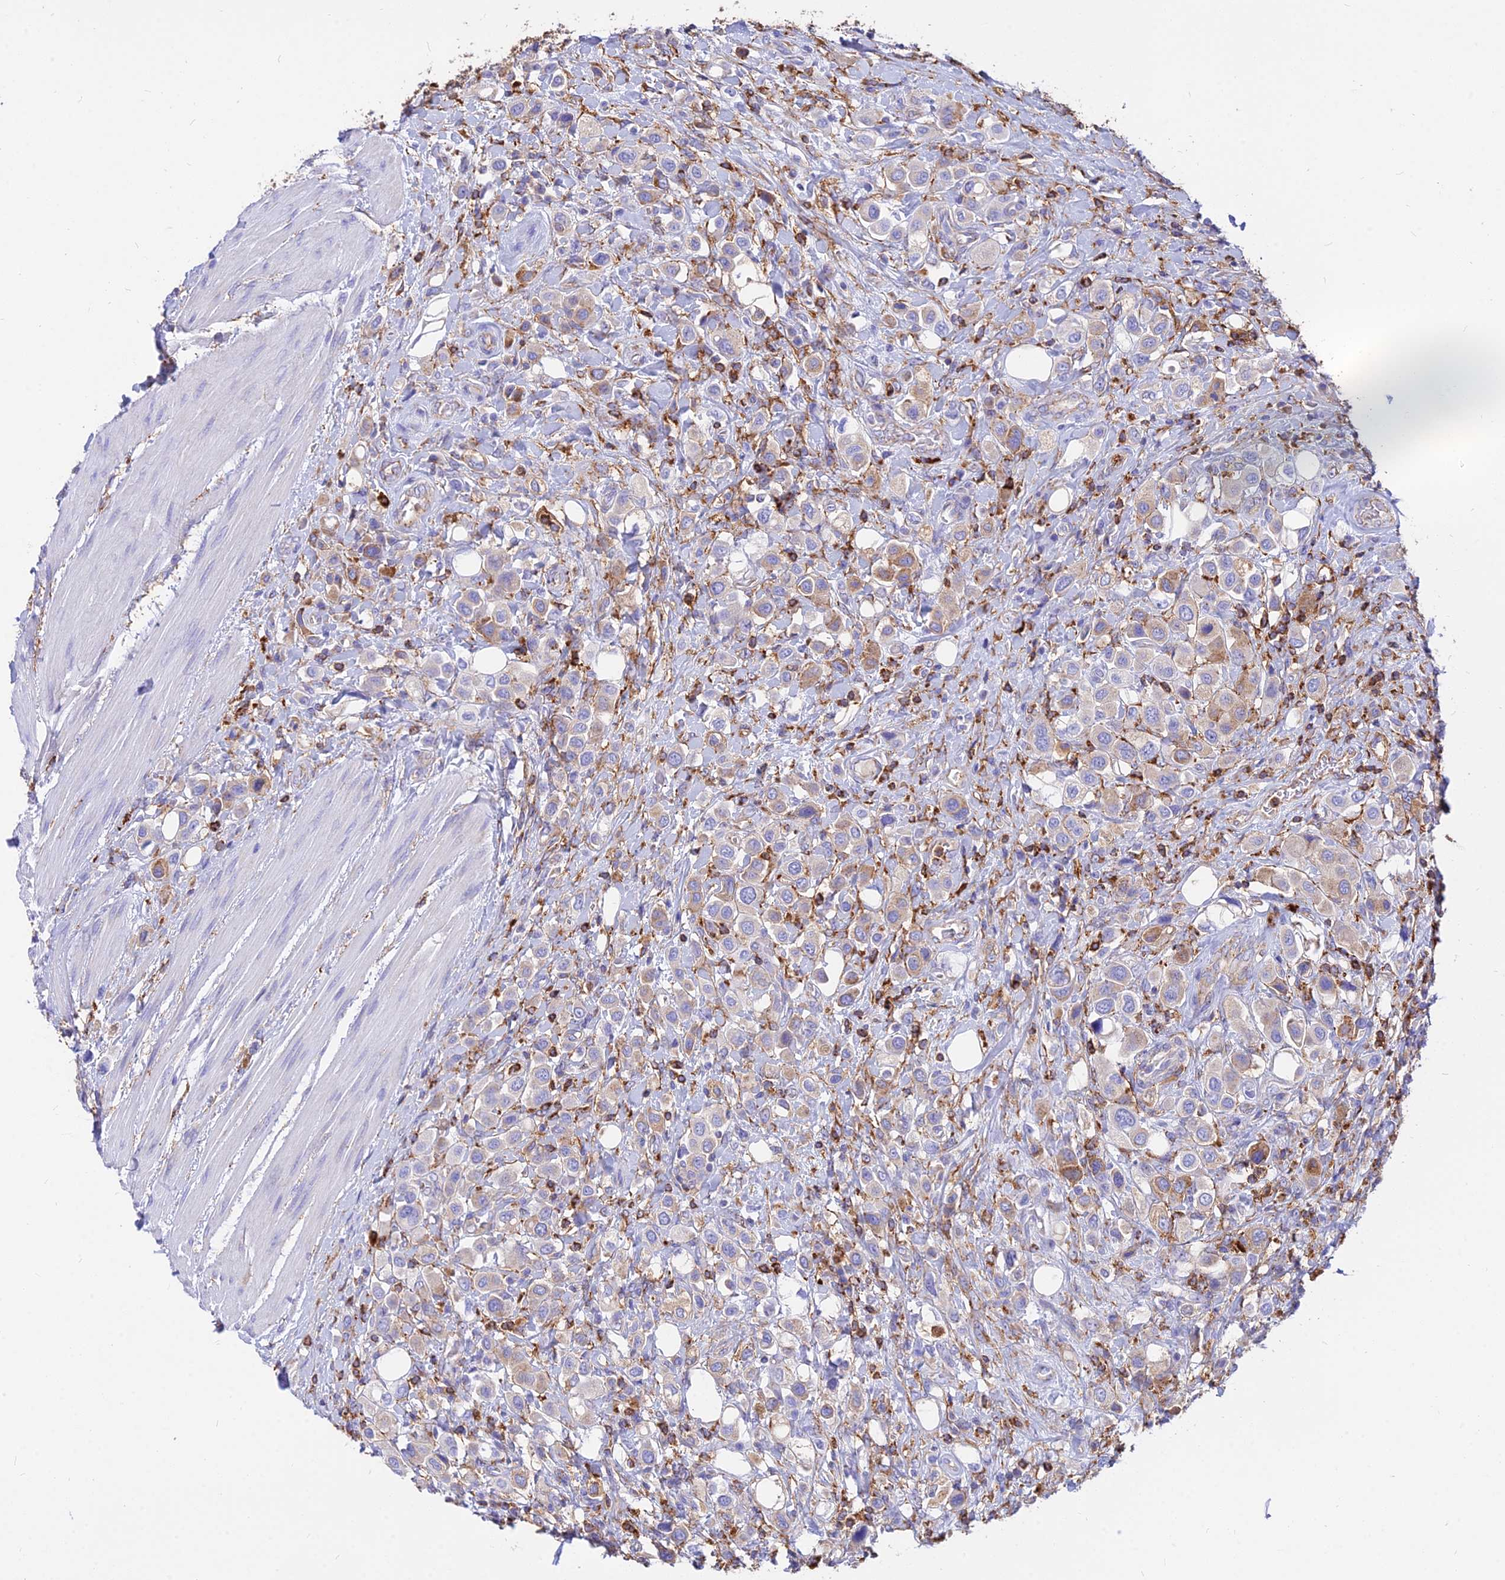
{"staining": {"intensity": "weak", "quantity": "25%-75%", "location": "cytoplasmic/membranous"}, "tissue": "urothelial cancer", "cell_type": "Tumor cells", "image_type": "cancer", "snomed": [{"axis": "morphology", "description": "Urothelial carcinoma, High grade"}, {"axis": "topography", "description": "Urinary bladder"}], "caption": "Urothelial carcinoma (high-grade) was stained to show a protein in brown. There is low levels of weak cytoplasmic/membranous positivity in about 25%-75% of tumor cells.", "gene": "AGTRAP", "patient": {"sex": "male", "age": 50}}